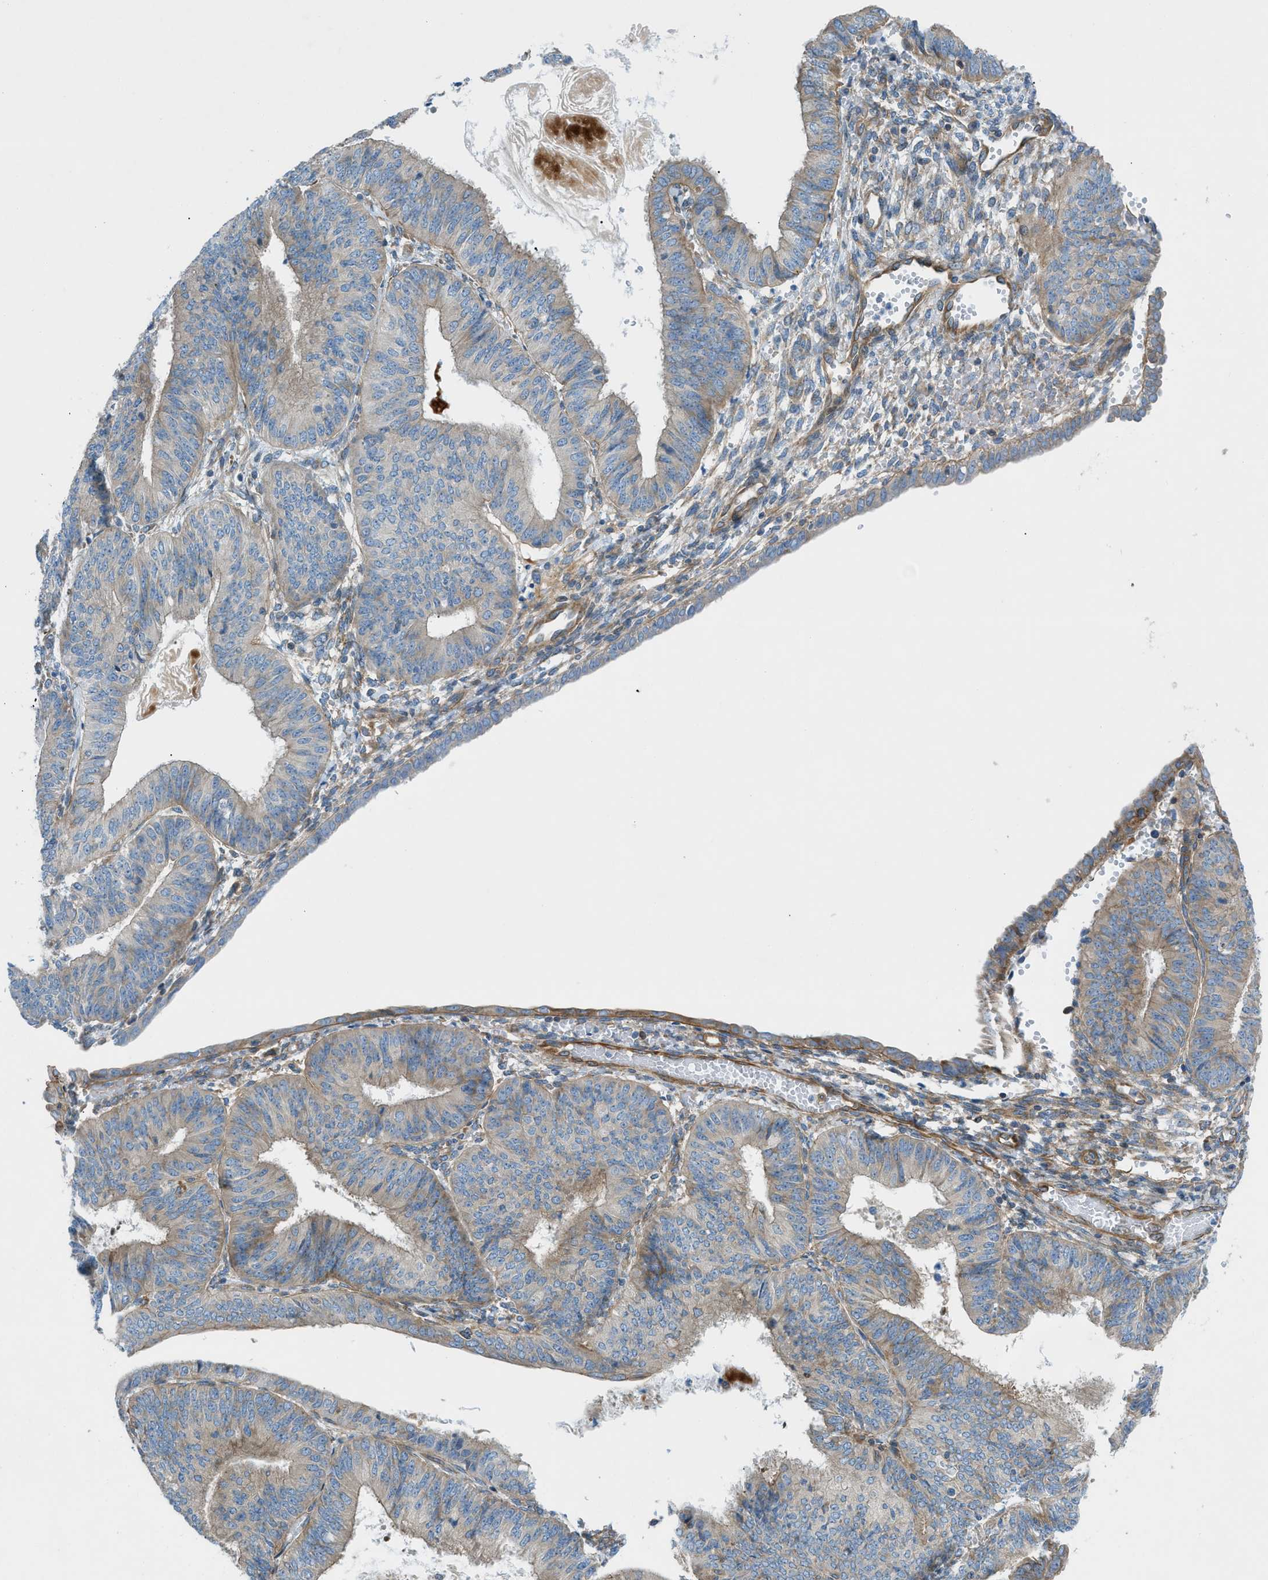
{"staining": {"intensity": "moderate", "quantity": "25%-75%", "location": "cytoplasmic/membranous"}, "tissue": "endometrial cancer", "cell_type": "Tumor cells", "image_type": "cancer", "snomed": [{"axis": "morphology", "description": "Adenocarcinoma, NOS"}, {"axis": "topography", "description": "Endometrium"}], "caption": "Human endometrial cancer stained with a protein marker displays moderate staining in tumor cells.", "gene": "DMAC1", "patient": {"sex": "female", "age": 58}}